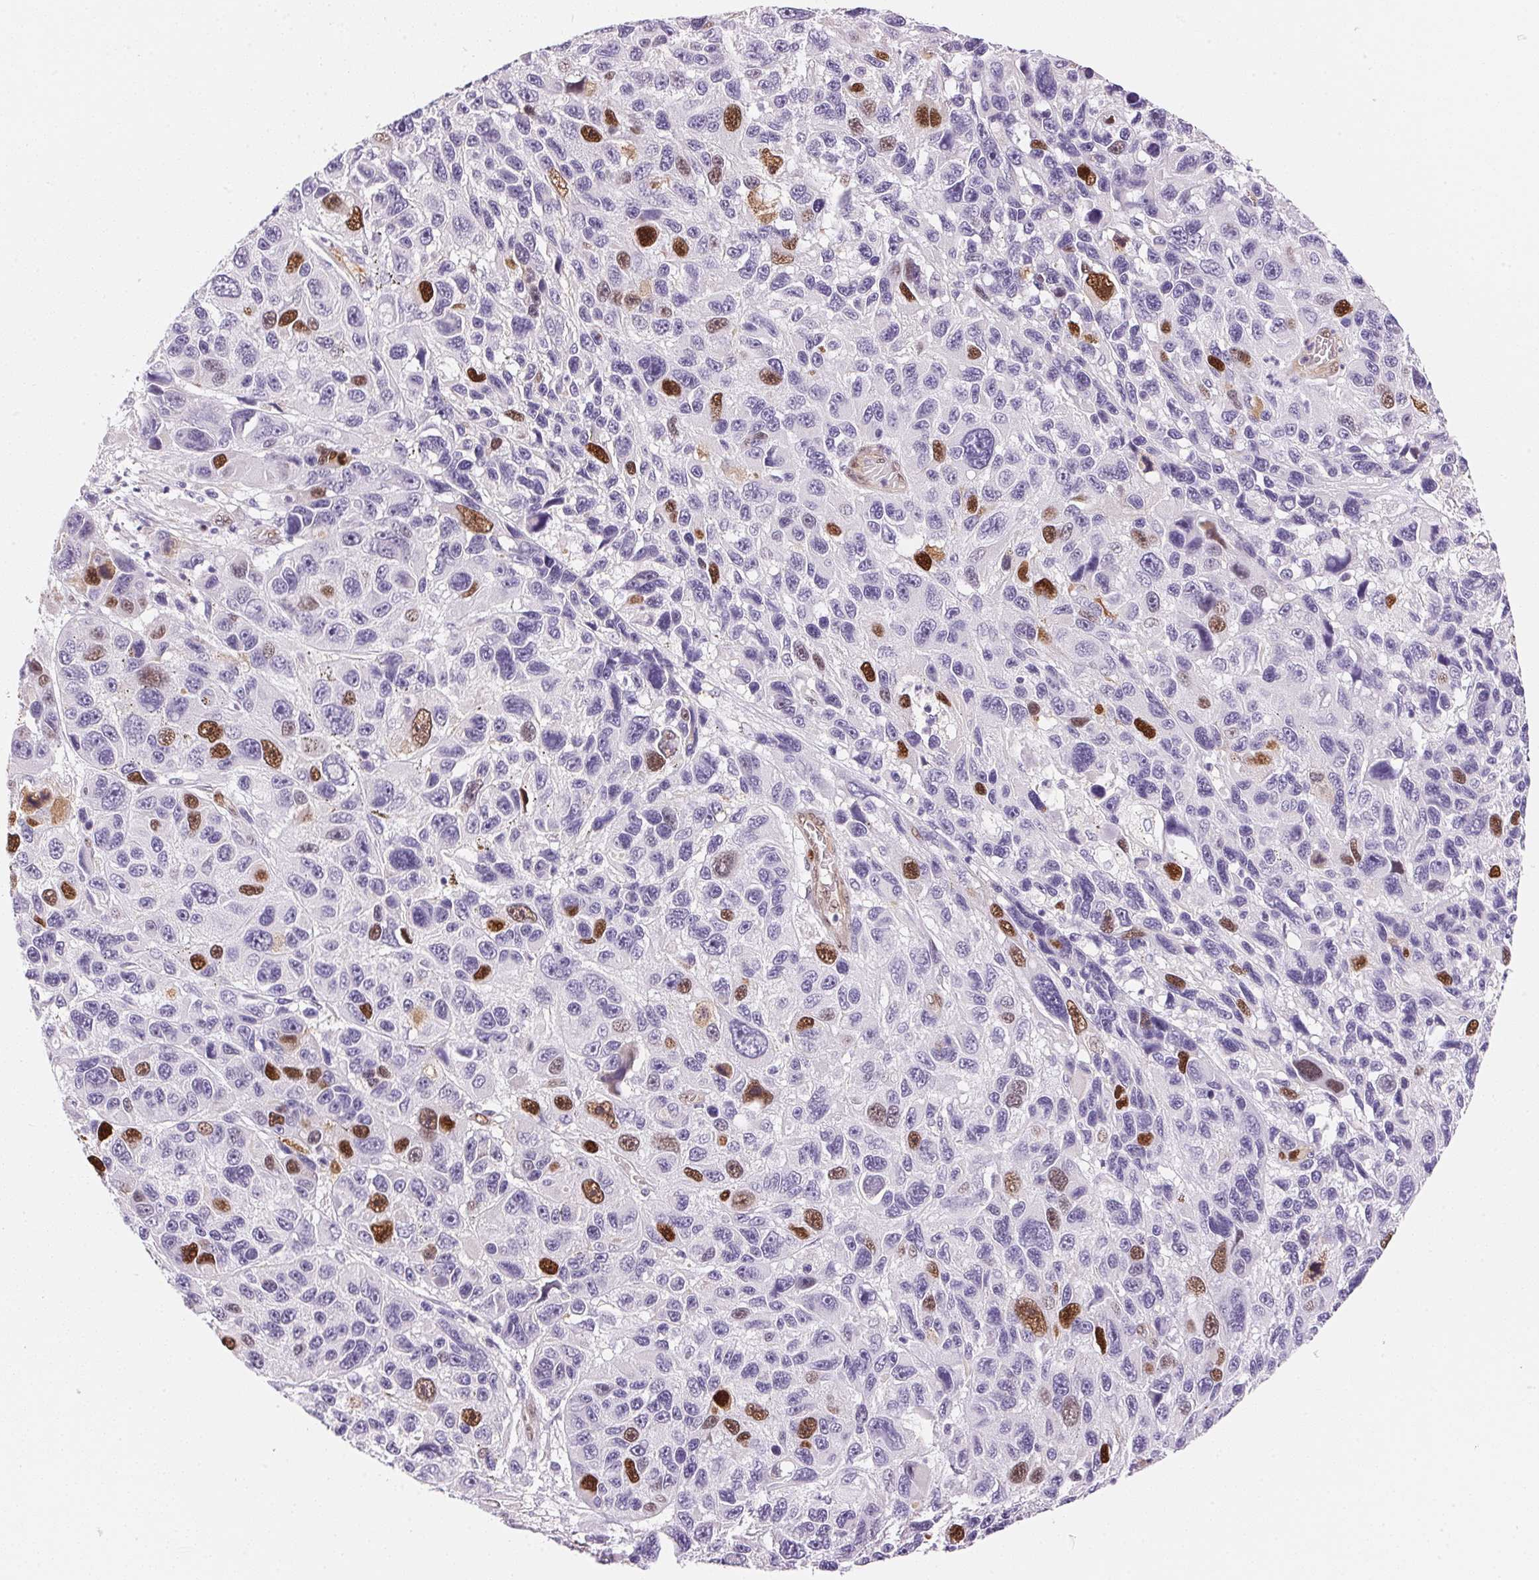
{"staining": {"intensity": "strong", "quantity": "<25%", "location": "nuclear"}, "tissue": "melanoma", "cell_type": "Tumor cells", "image_type": "cancer", "snomed": [{"axis": "morphology", "description": "Malignant melanoma, NOS"}, {"axis": "topography", "description": "Skin"}], "caption": "Immunohistochemistry (IHC) (DAB (3,3'-diaminobenzidine)) staining of human melanoma shows strong nuclear protein positivity in about <25% of tumor cells. Nuclei are stained in blue.", "gene": "SMTN", "patient": {"sex": "male", "age": 53}}